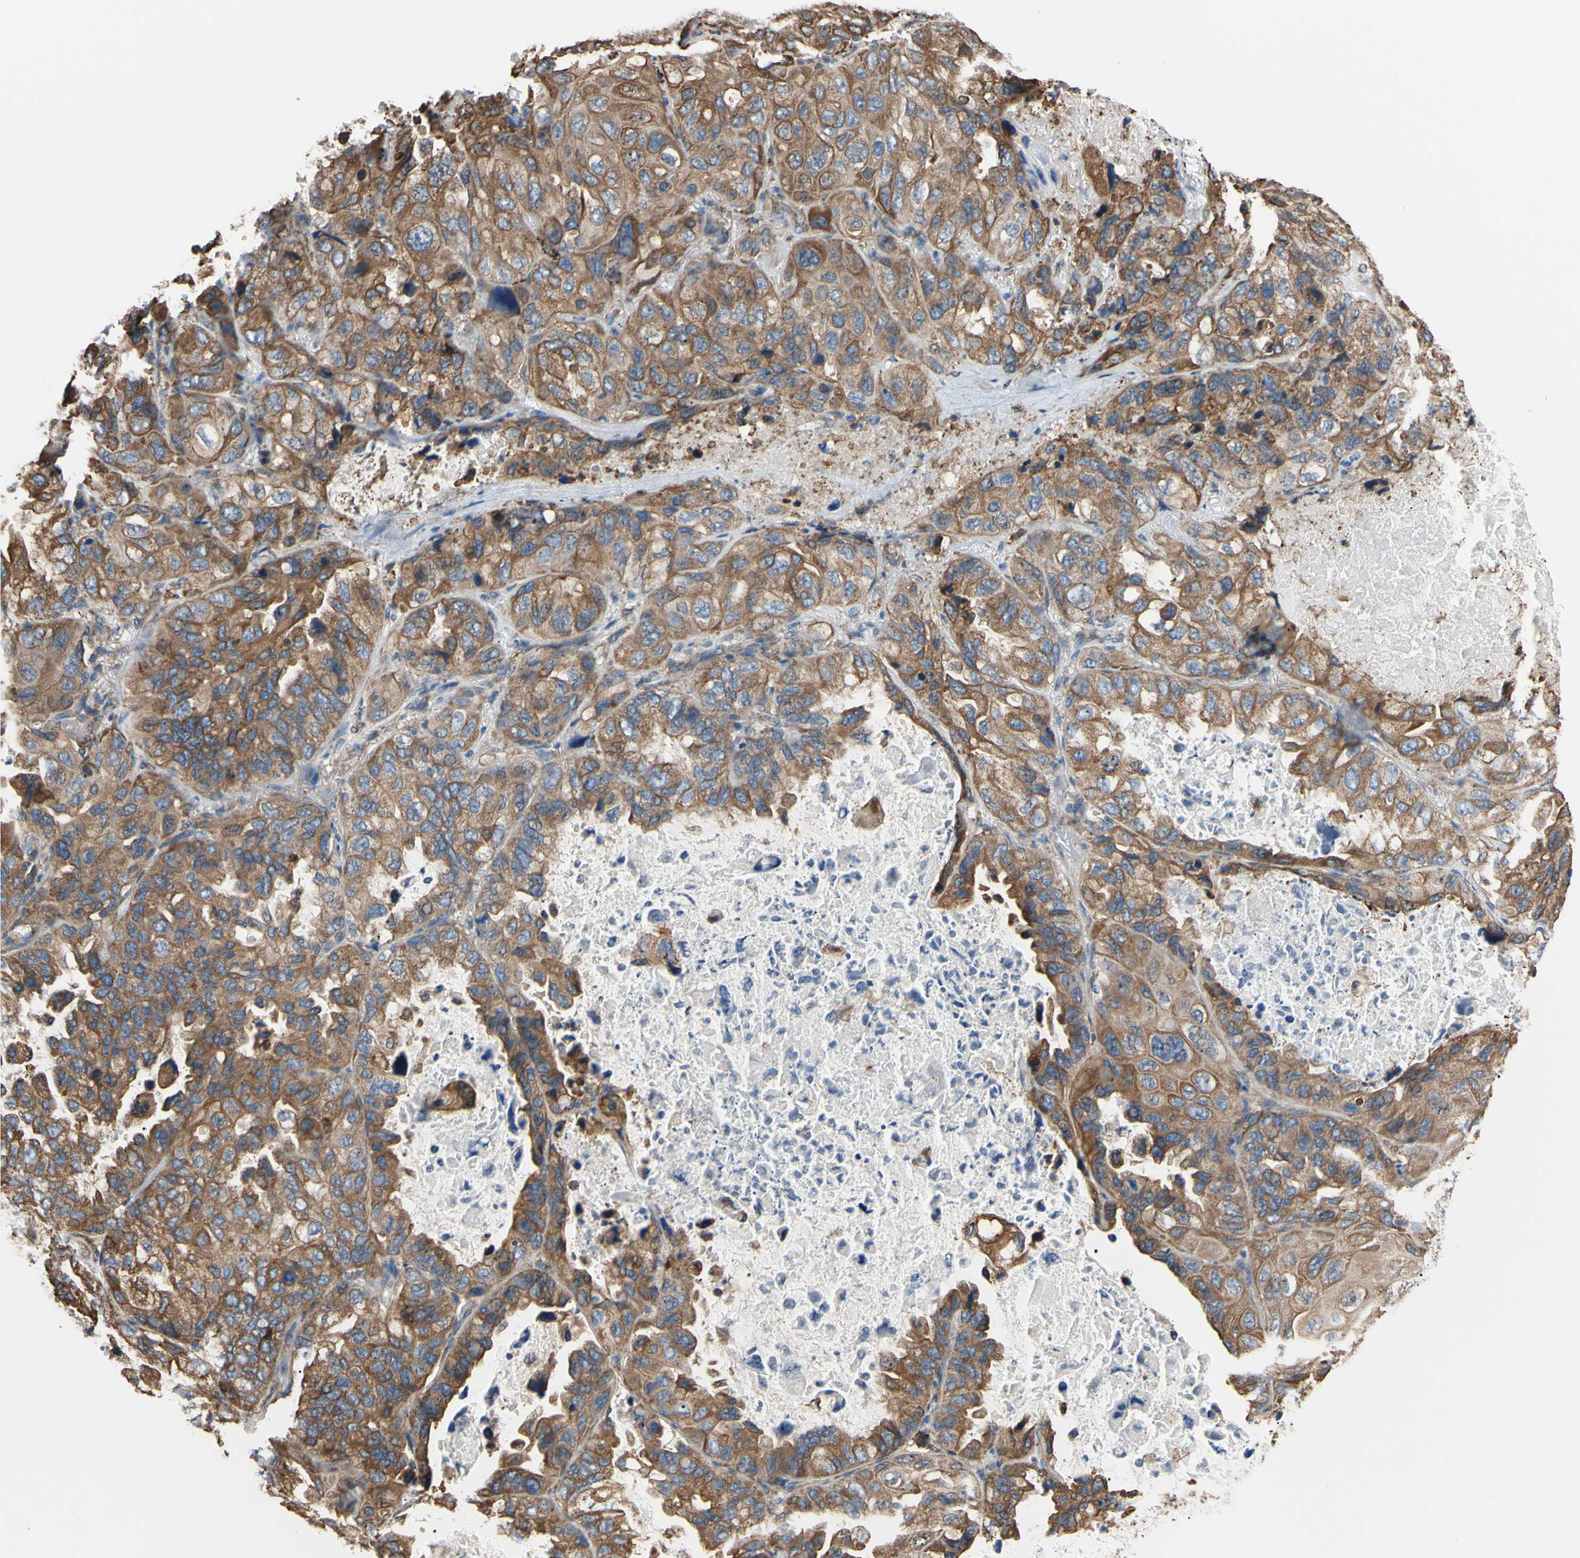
{"staining": {"intensity": "strong", "quantity": ">75%", "location": "cytoplasmic/membranous"}, "tissue": "lung cancer", "cell_type": "Tumor cells", "image_type": "cancer", "snomed": [{"axis": "morphology", "description": "Squamous cell carcinoma, NOS"}, {"axis": "topography", "description": "Lung"}], "caption": "This image demonstrates IHC staining of lung cancer, with high strong cytoplasmic/membranous positivity in approximately >75% of tumor cells.", "gene": "BMF", "patient": {"sex": "female", "age": 73}}